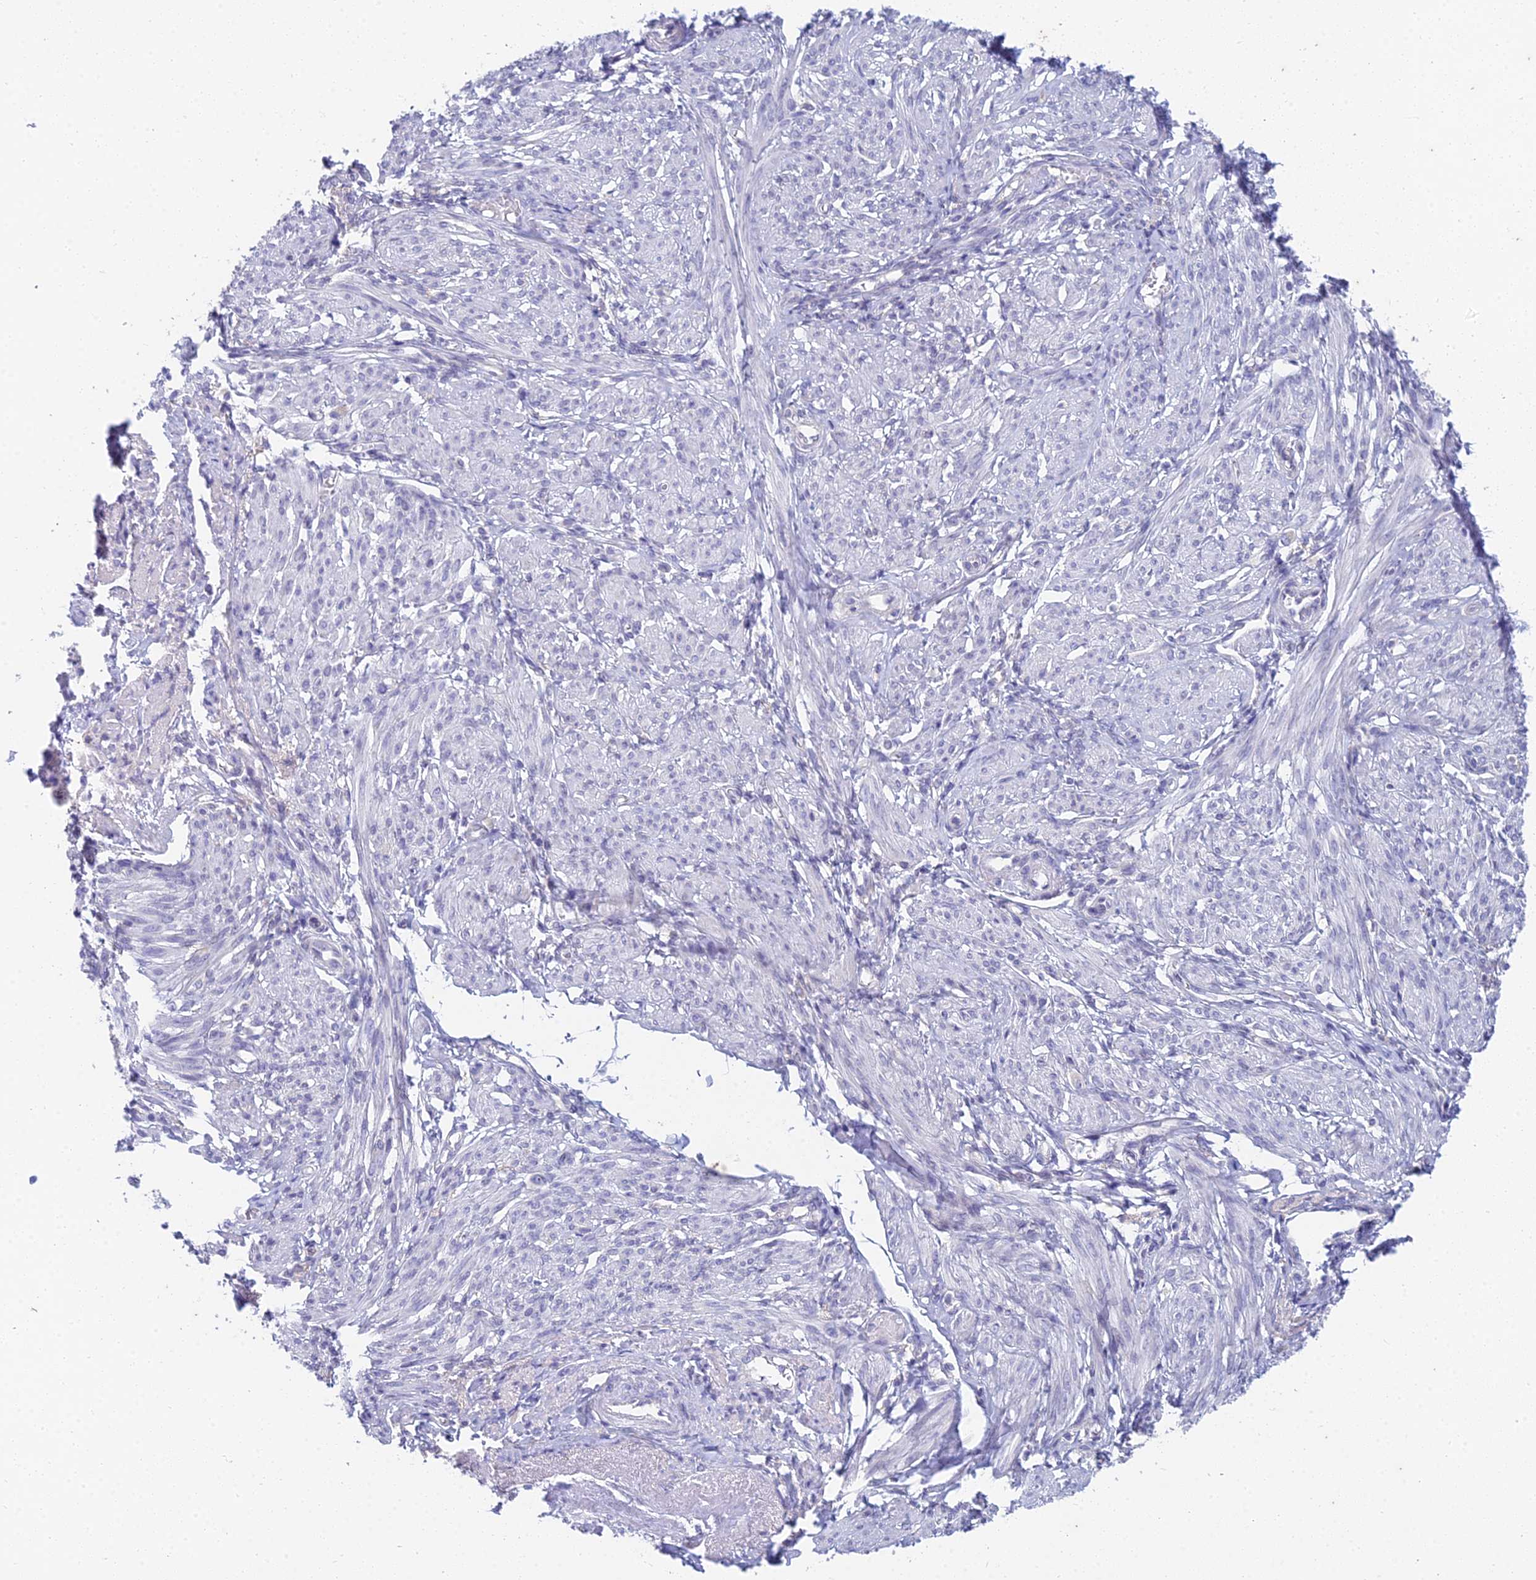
{"staining": {"intensity": "negative", "quantity": "none", "location": "none"}, "tissue": "smooth muscle", "cell_type": "Smooth muscle cells", "image_type": "normal", "snomed": [{"axis": "morphology", "description": "Normal tissue, NOS"}, {"axis": "topography", "description": "Smooth muscle"}], "caption": "The micrograph exhibits no significant expression in smooth muscle cells of smooth muscle.", "gene": "EEF2KMT", "patient": {"sex": "female", "age": 39}}